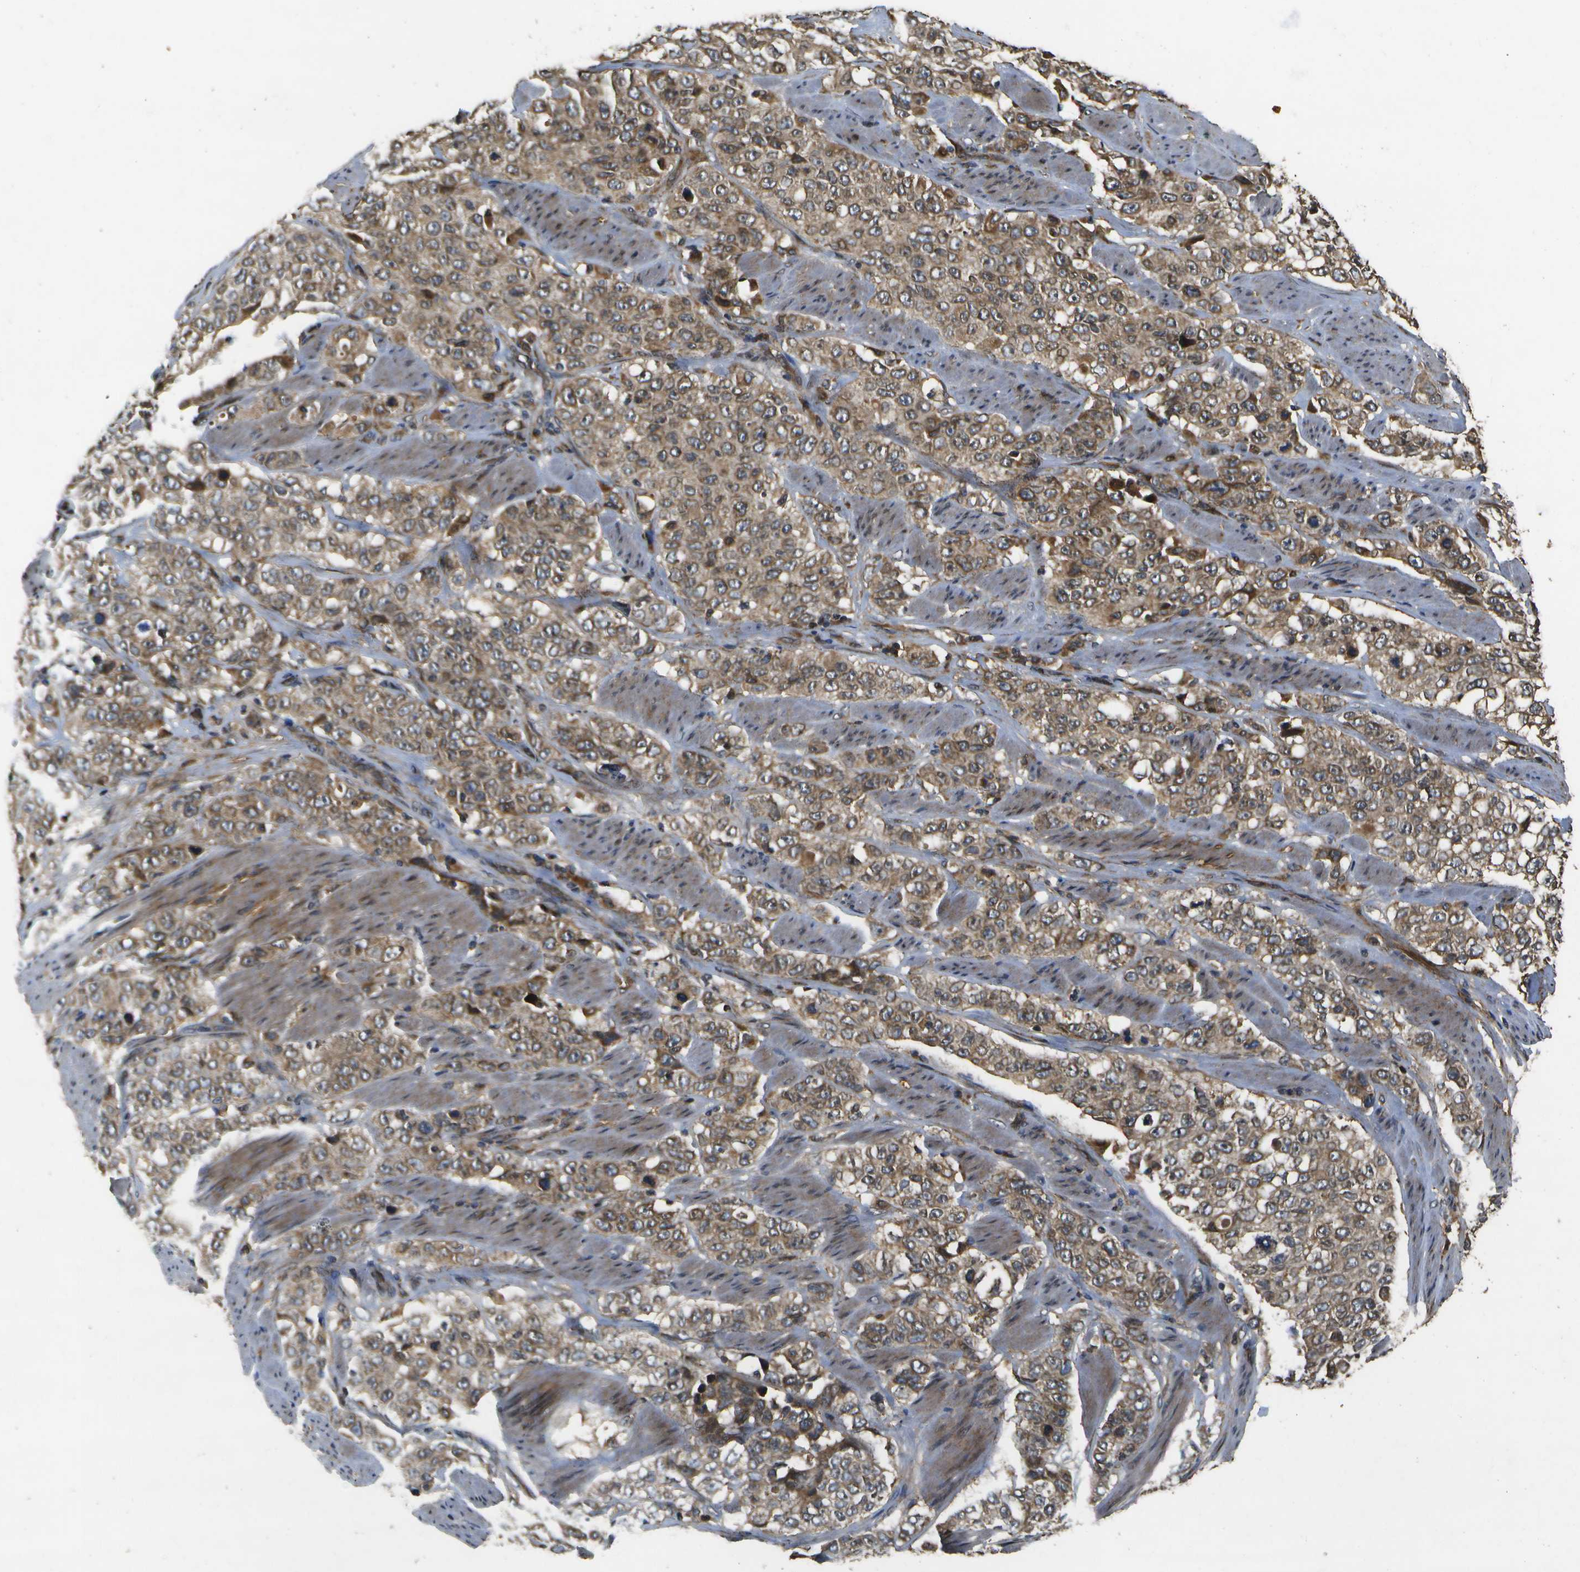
{"staining": {"intensity": "moderate", "quantity": ">75%", "location": "cytoplasmic/membranous"}, "tissue": "stomach cancer", "cell_type": "Tumor cells", "image_type": "cancer", "snomed": [{"axis": "morphology", "description": "Adenocarcinoma, NOS"}, {"axis": "topography", "description": "Stomach"}], "caption": "High-power microscopy captured an IHC micrograph of stomach adenocarcinoma, revealing moderate cytoplasmic/membranous positivity in about >75% of tumor cells.", "gene": "HFE", "patient": {"sex": "male", "age": 48}}